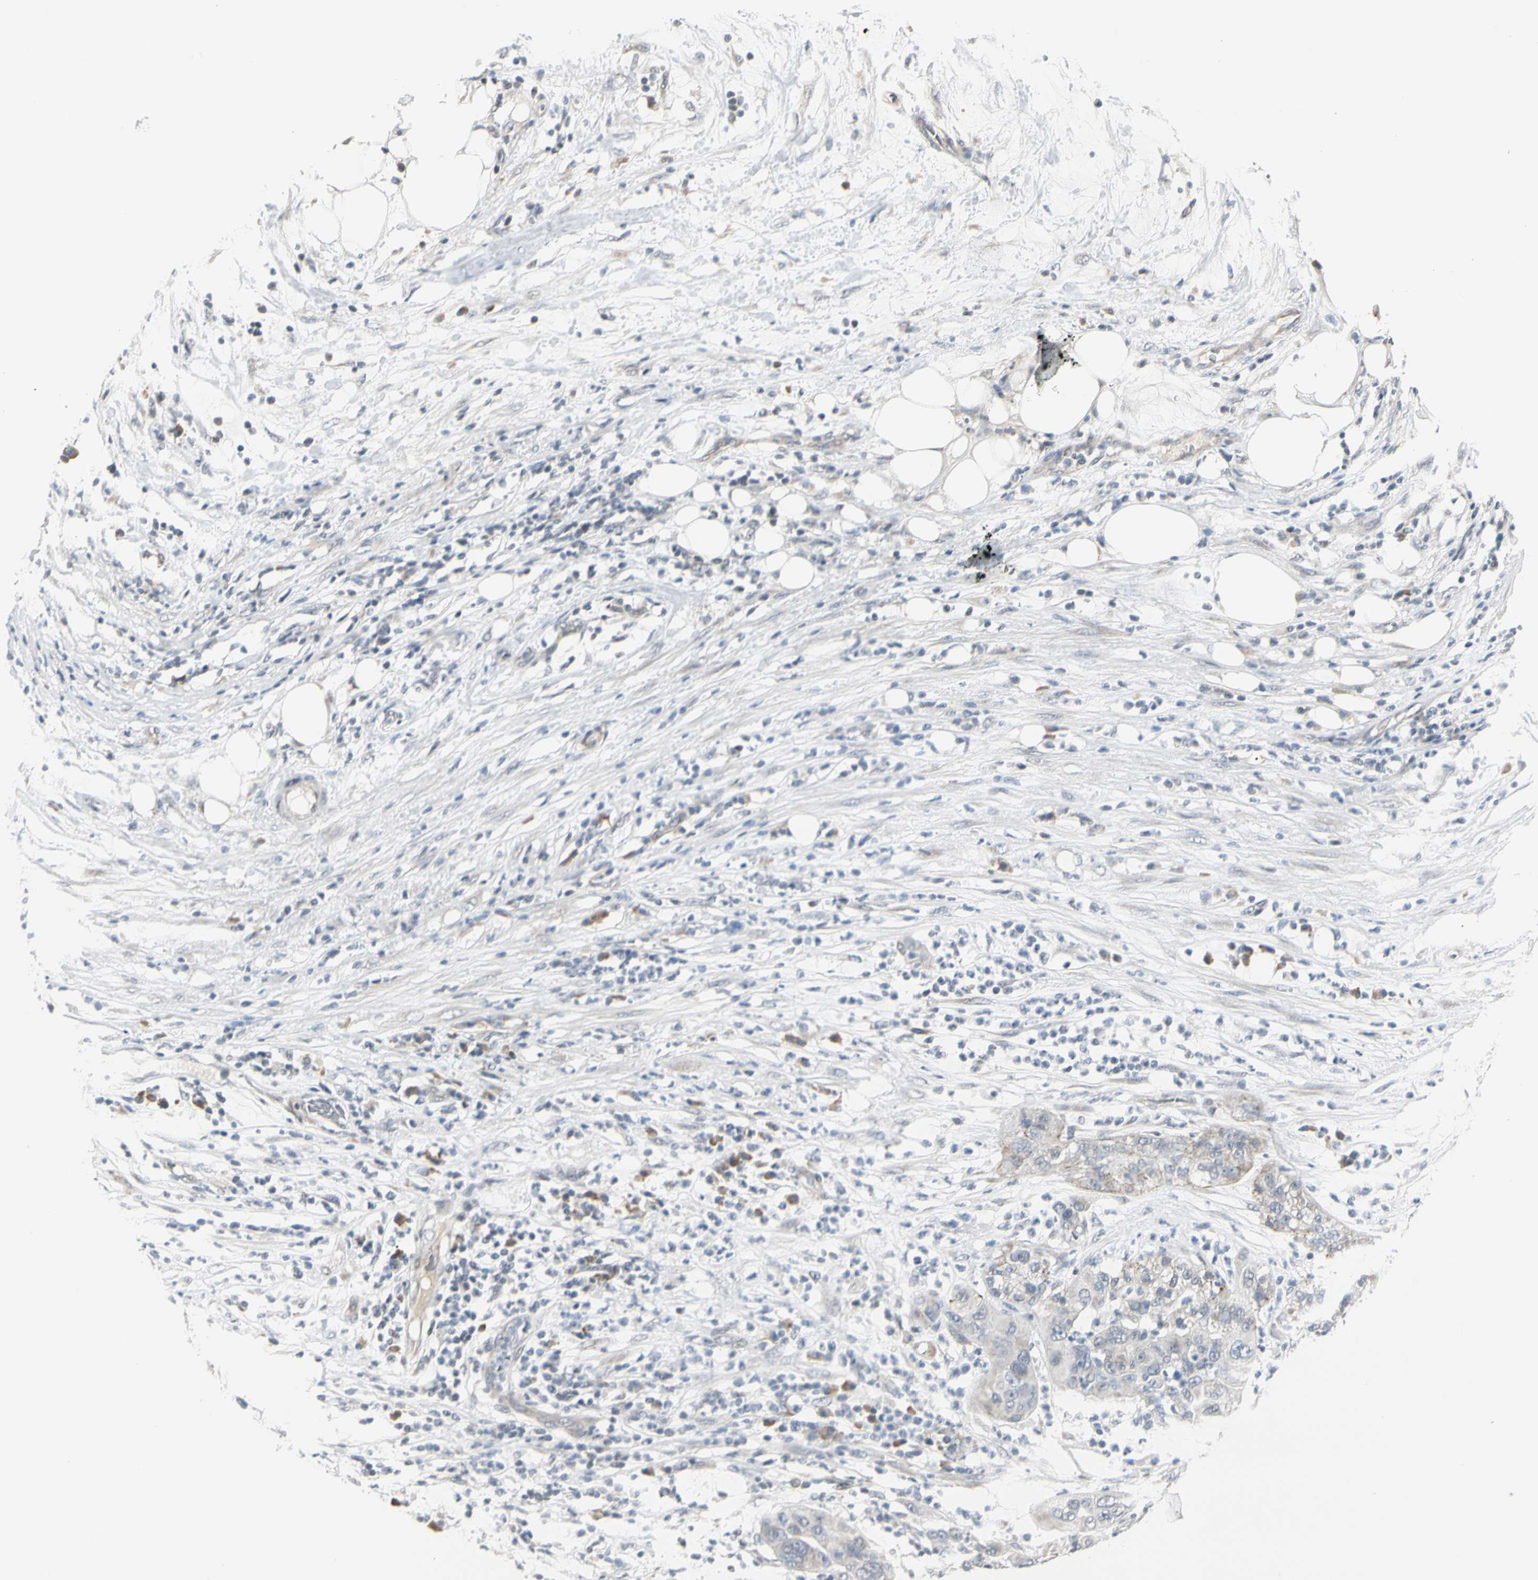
{"staining": {"intensity": "moderate", "quantity": "<25%", "location": "cytoplasmic/membranous"}, "tissue": "pancreatic cancer", "cell_type": "Tumor cells", "image_type": "cancer", "snomed": [{"axis": "morphology", "description": "Adenocarcinoma, NOS"}, {"axis": "topography", "description": "Pancreas"}], "caption": "Human pancreatic adenocarcinoma stained with a protein marker demonstrates moderate staining in tumor cells.", "gene": "GREM1", "patient": {"sex": "female", "age": 78}}